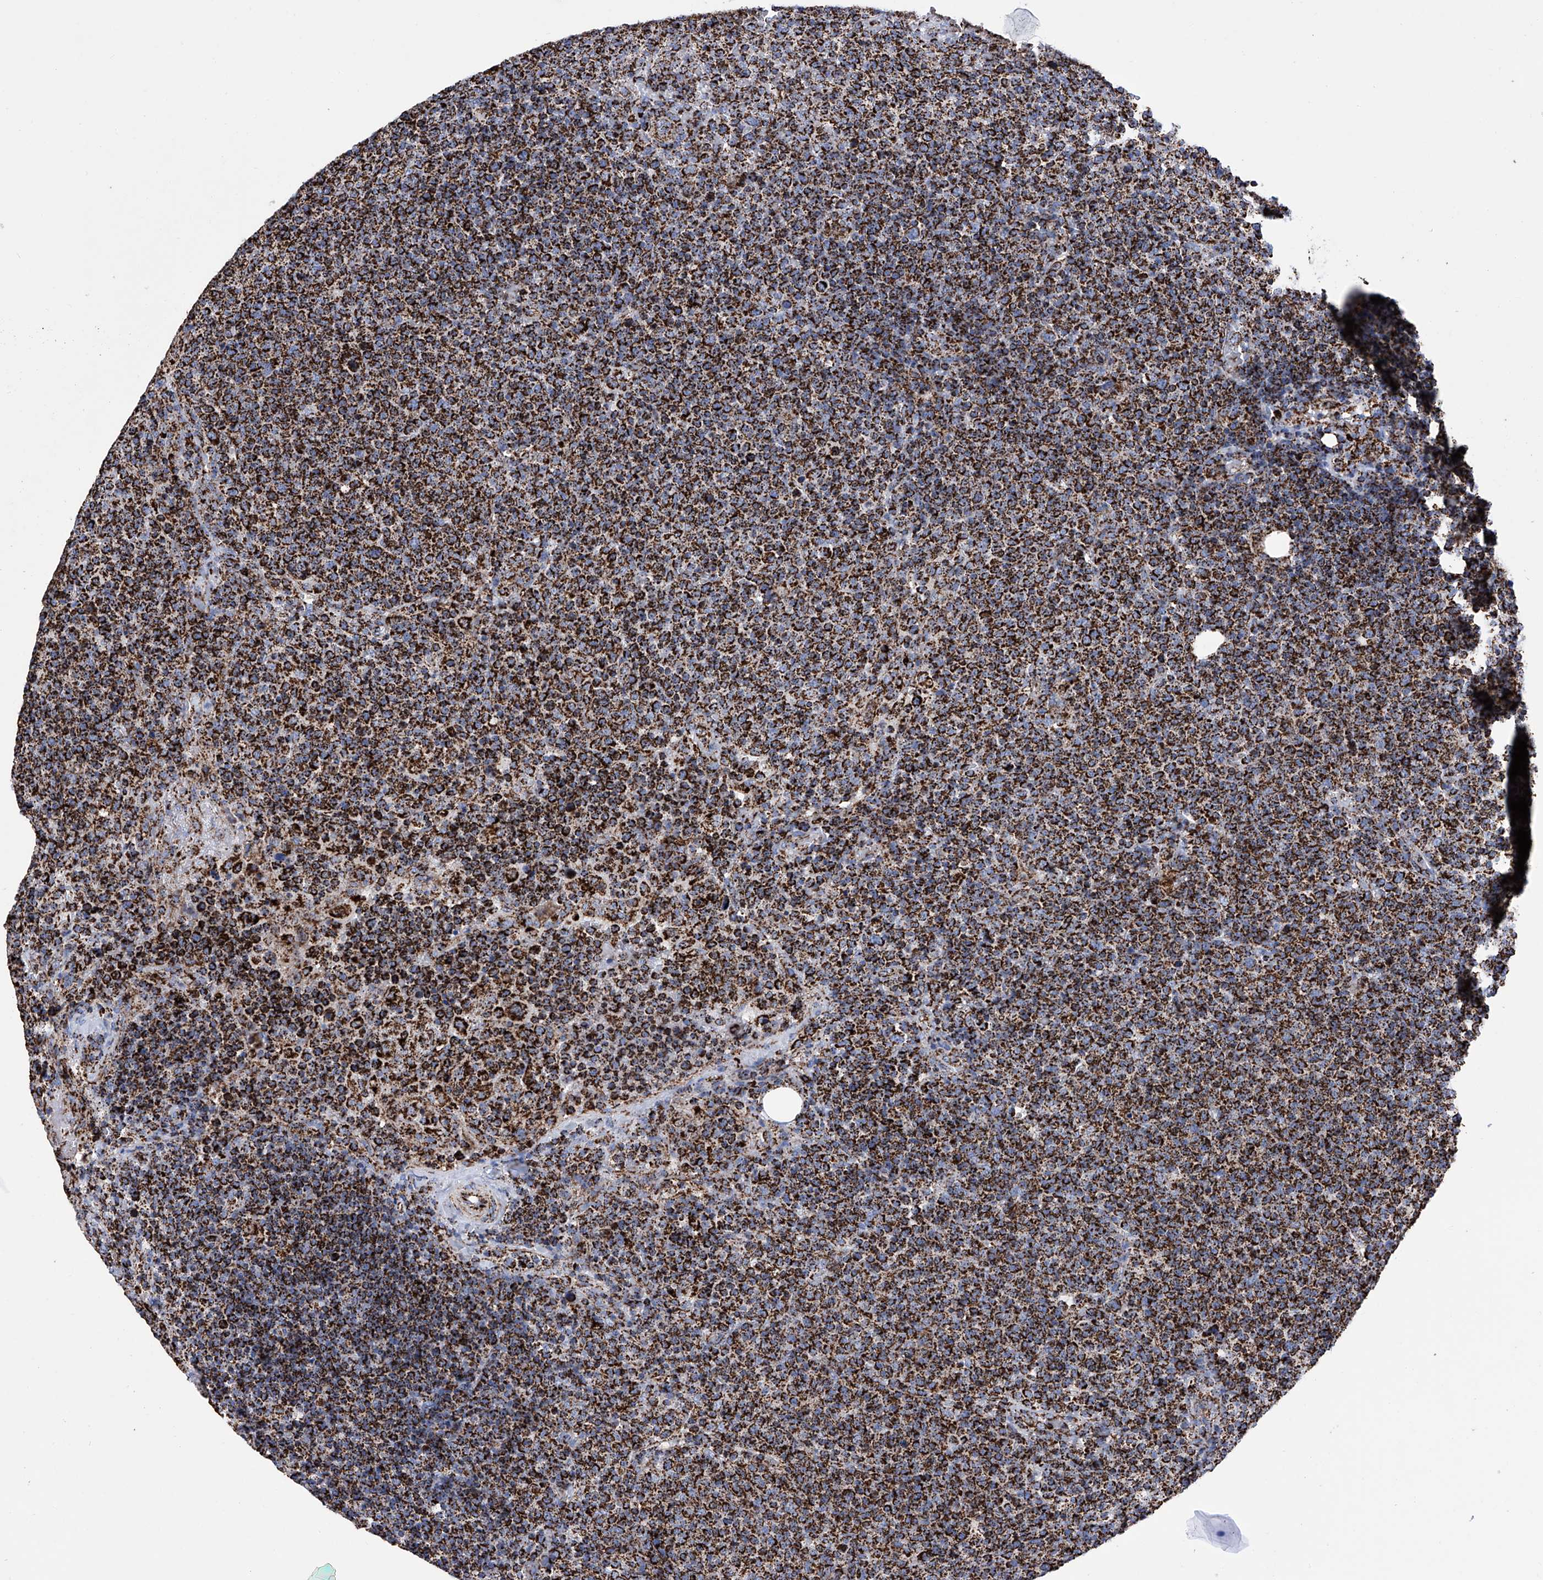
{"staining": {"intensity": "strong", "quantity": ">75%", "location": "cytoplasmic/membranous"}, "tissue": "lymphoma", "cell_type": "Tumor cells", "image_type": "cancer", "snomed": [{"axis": "morphology", "description": "Malignant lymphoma, non-Hodgkin's type, High grade"}, {"axis": "topography", "description": "Lymph node"}], "caption": "A high amount of strong cytoplasmic/membranous expression is appreciated in approximately >75% of tumor cells in malignant lymphoma, non-Hodgkin's type (high-grade) tissue.", "gene": "ATP5PF", "patient": {"sex": "male", "age": 61}}